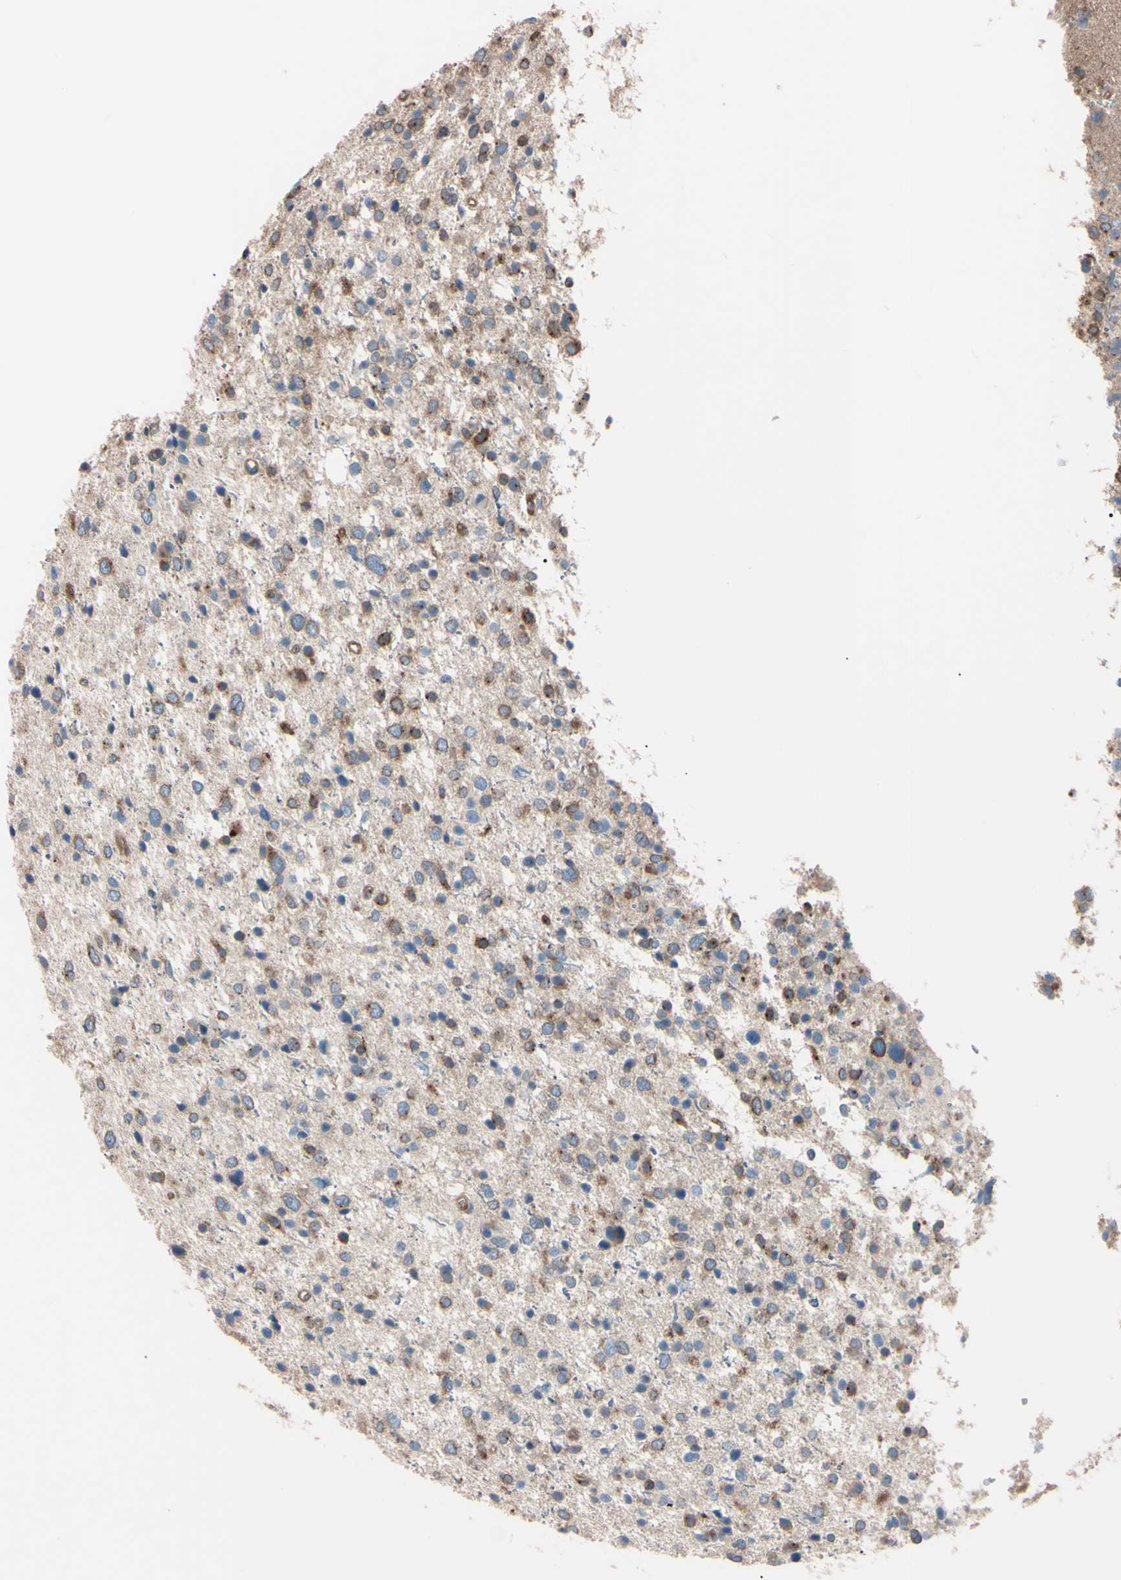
{"staining": {"intensity": "moderate", "quantity": "25%-75%", "location": "cytoplasmic/membranous"}, "tissue": "glioma", "cell_type": "Tumor cells", "image_type": "cancer", "snomed": [{"axis": "morphology", "description": "Glioma, malignant, Low grade"}, {"axis": "topography", "description": "Brain"}], "caption": "Immunohistochemistry (IHC) (DAB) staining of glioma displays moderate cytoplasmic/membranous protein staining in approximately 25%-75% of tumor cells. (DAB IHC, brown staining for protein, blue staining for nuclei).", "gene": "PRKACA", "patient": {"sex": "female", "age": 37}}